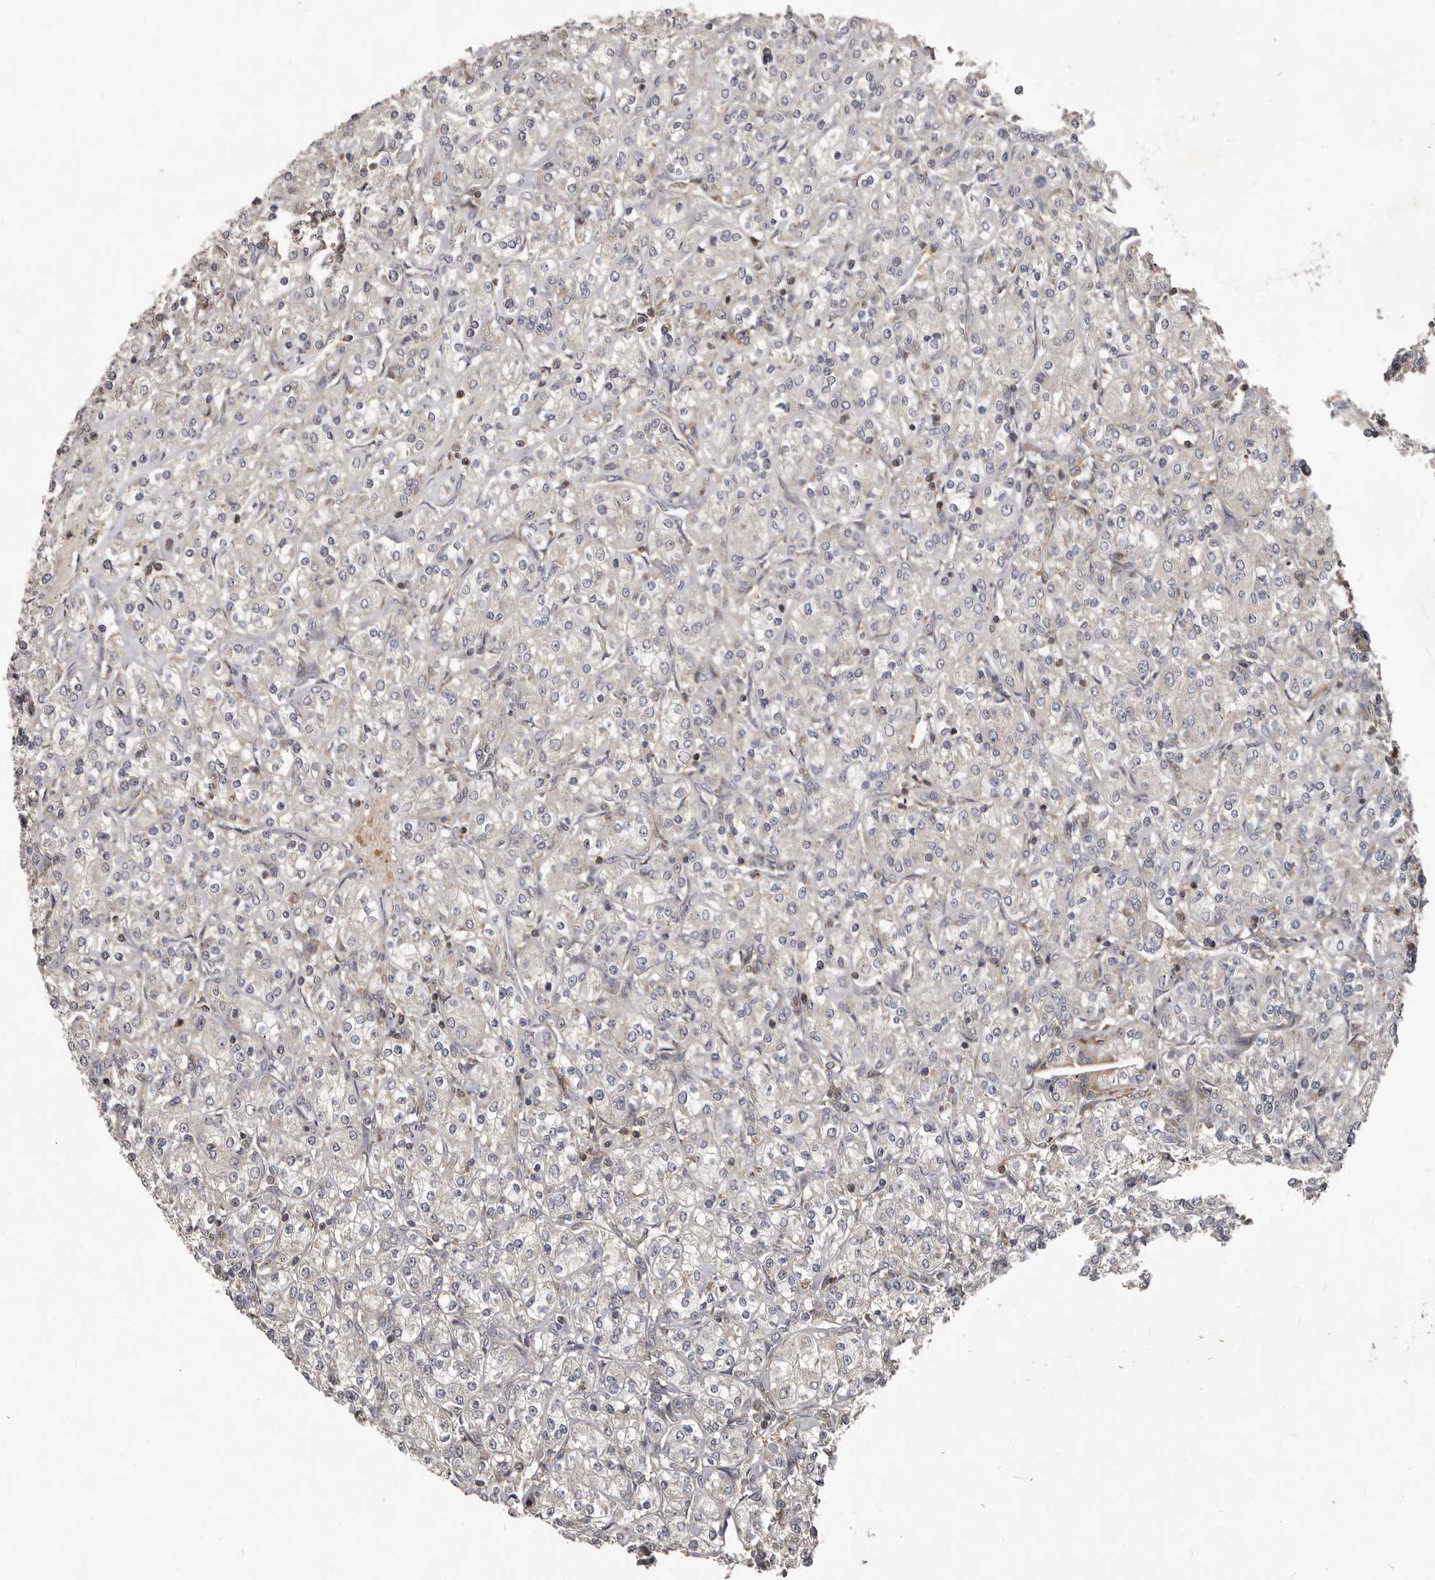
{"staining": {"intensity": "negative", "quantity": "none", "location": "none"}, "tissue": "renal cancer", "cell_type": "Tumor cells", "image_type": "cancer", "snomed": [{"axis": "morphology", "description": "Adenocarcinoma, NOS"}, {"axis": "topography", "description": "Kidney"}], "caption": "Protein analysis of adenocarcinoma (renal) exhibits no significant positivity in tumor cells.", "gene": "FBXO31", "patient": {"sex": "male", "age": 77}}